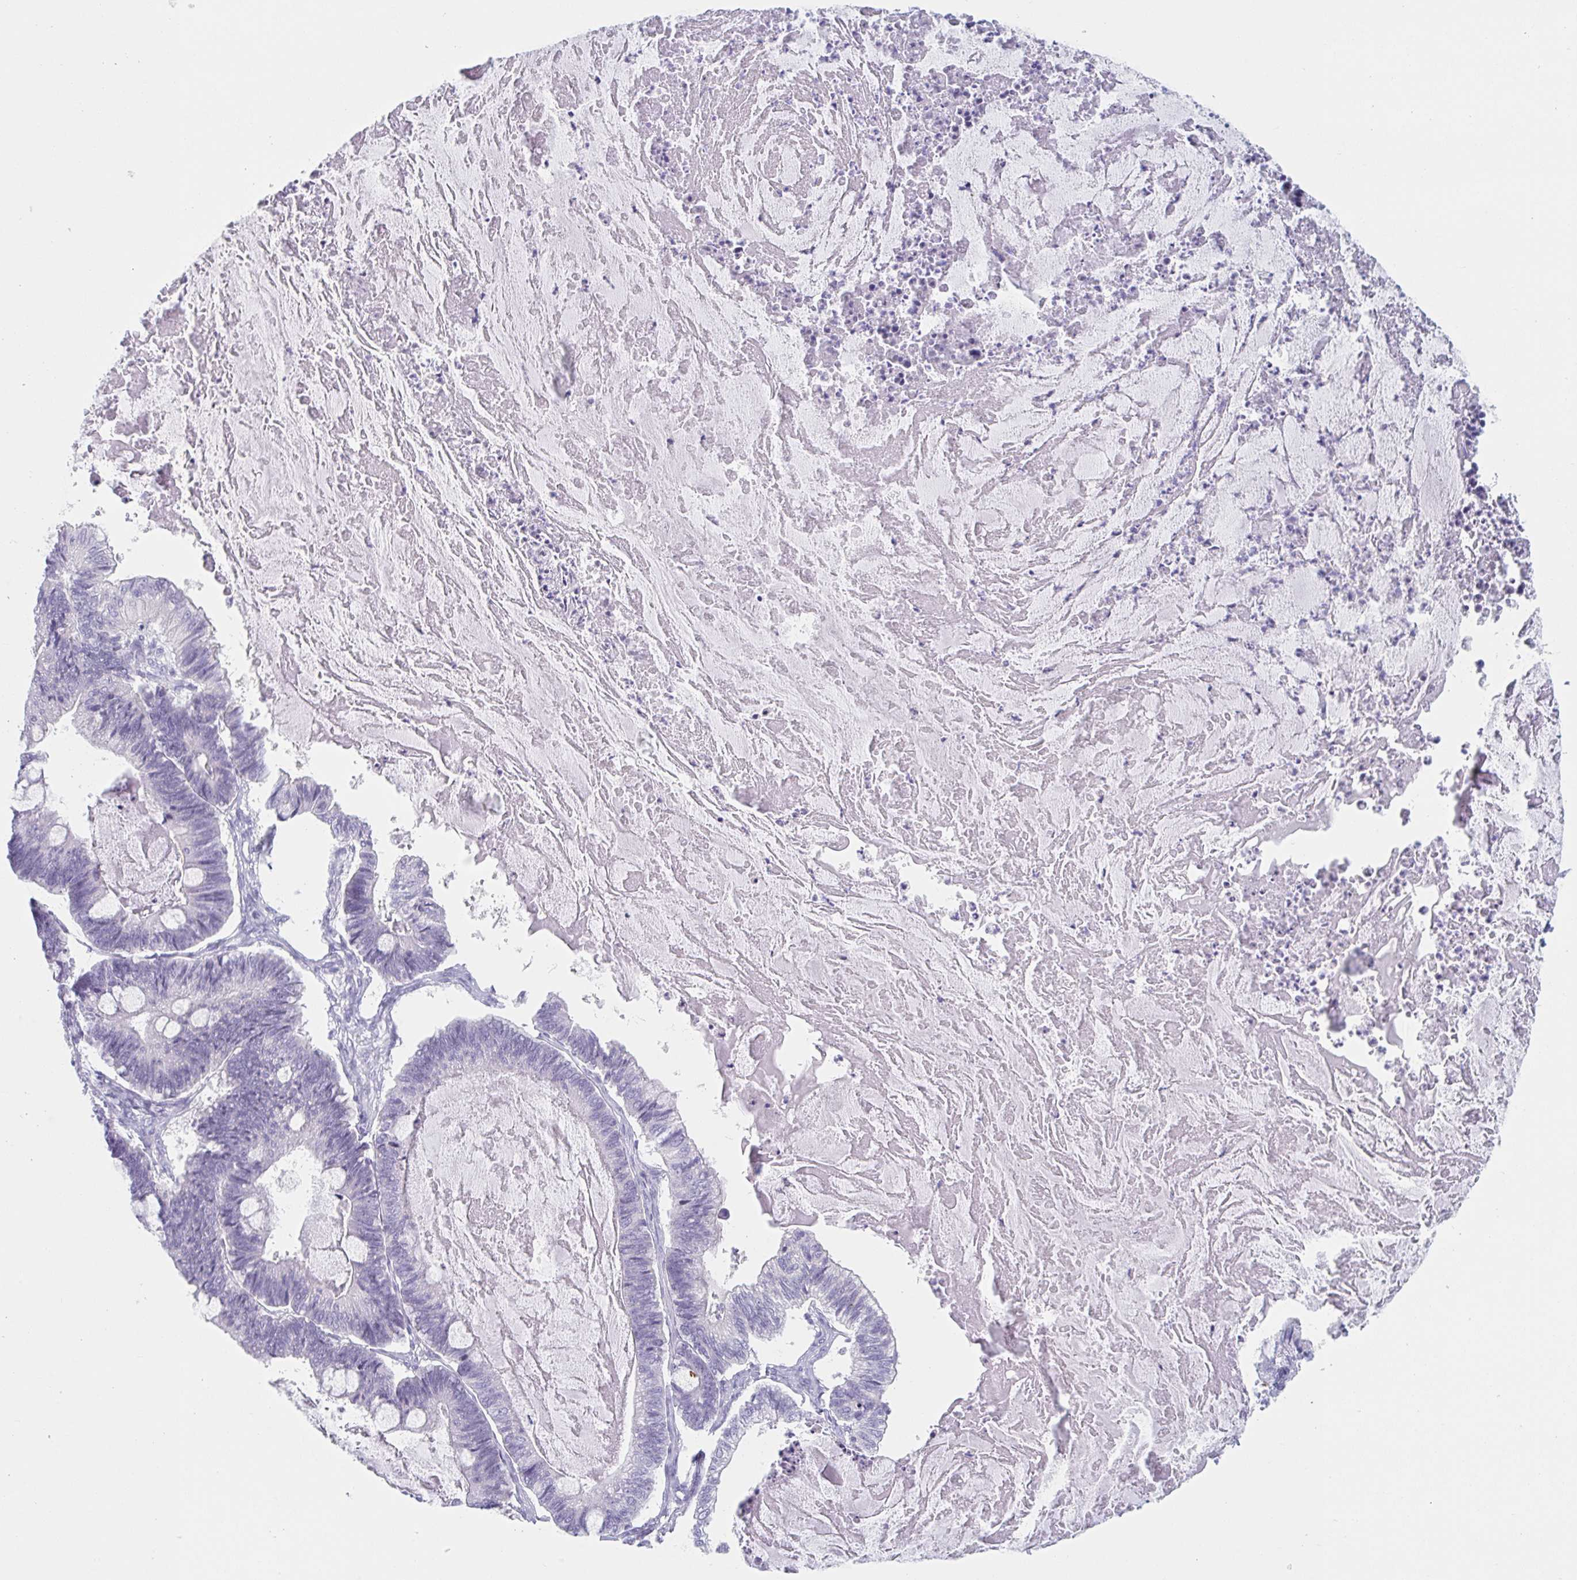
{"staining": {"intensity": "negative", "quantity": "none", "location": "none"}, "tissue": "ovarian cancer", "cell_type": "Tumor cells", "image_type": "cancer", "snomed": [{"axis": "morphology", "description": "Cystadenocarcinoma, mucinous, NOS"}, {"axis": "topography", "description": "Ovary"}], "caption": "A photomicrograph of human ovarian mucinous cystadenocarcinoma is negative for staining in tumor cells.", "gene": "HSD11B2", "patient": {"sex": "female", "age": 61}}